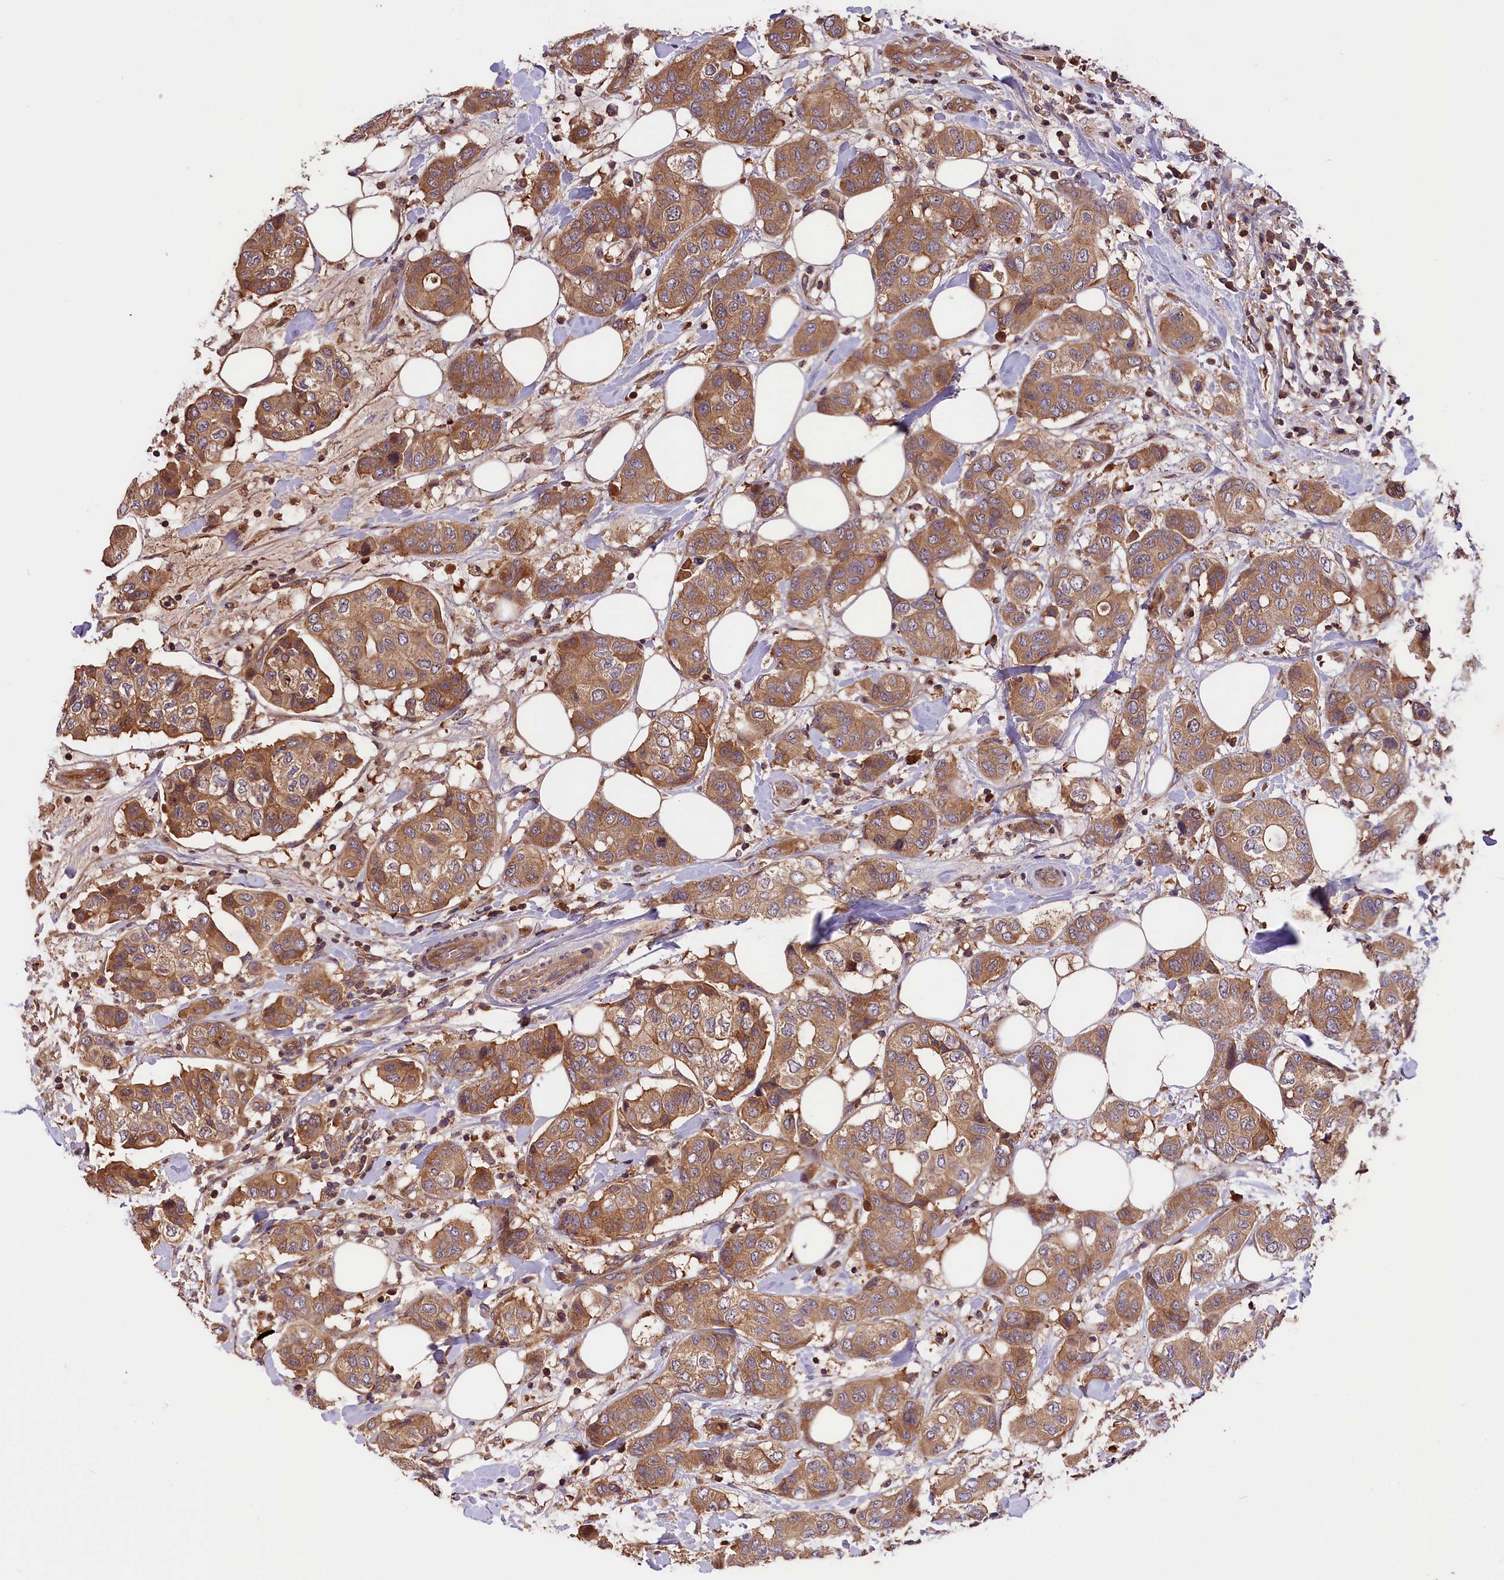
{"staining": {"intensity": "moderate", "quantity": ">75%", "location": "cytoplasmic/membranous"}, "tissue": "breast cancer", "cell_type": "Tumor cells", "image_type": "cancer", "snomed": [{"axis": "morphology", "description": "Lobular carcinoma"}, {"axis": "topography", "description": "Breast"}], "caption": "Breast lobular carcinoma stained with a protein marker exhibits moderate staining in tumor cells.", "gene": "SETD6", "patient": {"sex": "female", "age": 51}}